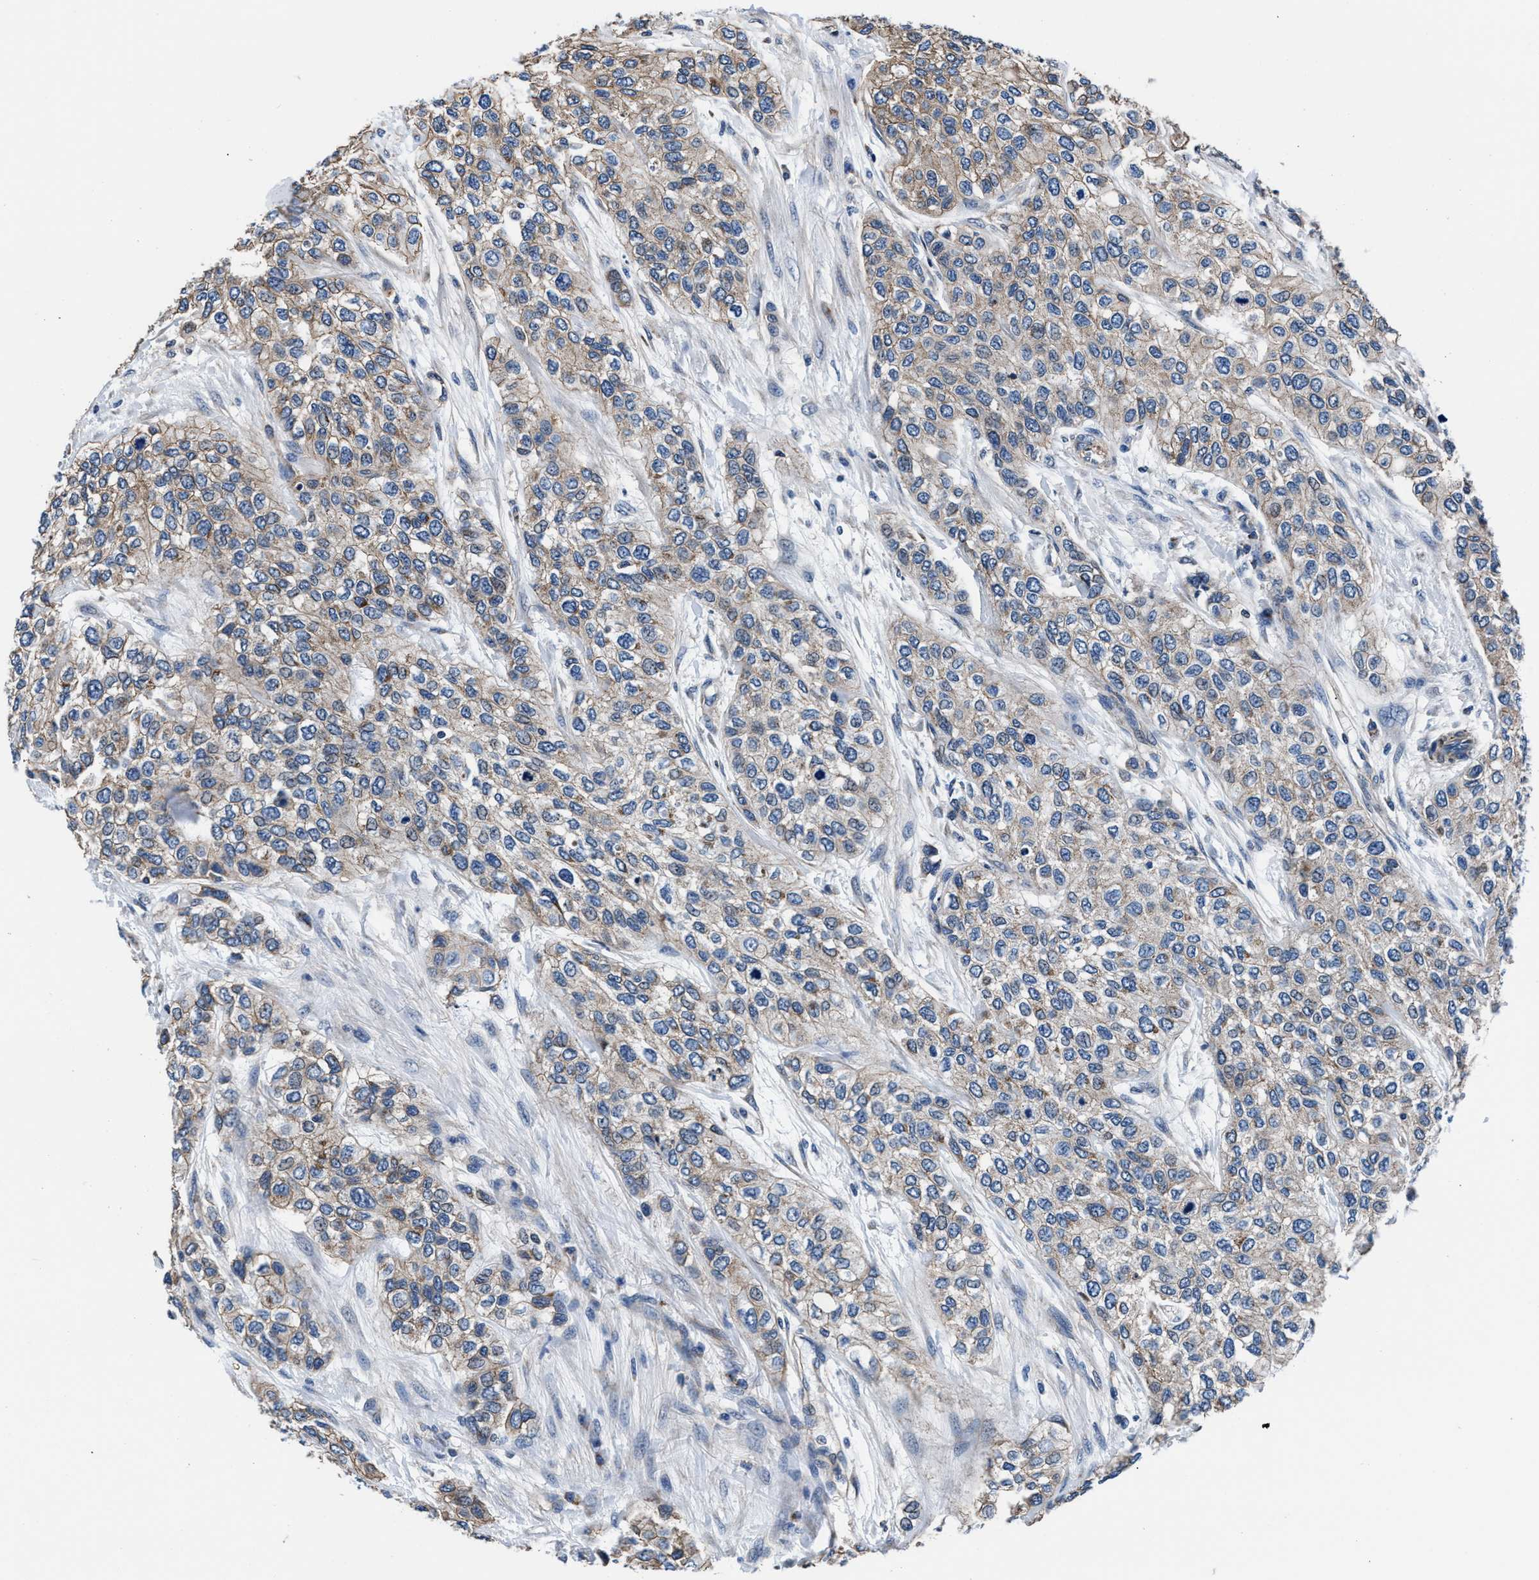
{"staining": {"intensity": "moderate", "quantity": ">75%", "location": "cytoplasmic/membranous"}, "tissue": "urothelial cancer", "cell_type": "Tumor cells", "image_type": "cancer", "snomed": [{"axis": "morphology", "description": "Urothelial carcinoma, High grade"}, {"axis": "topography", "description": "Urinary bladder"}], "caption": "Urothelial carcinoma (high-grade) stained with a brown dye exhibits moderate cytoplasmic/membranous positive expression in about >75% of tumor cells.", "gene": "NKTR", "patient": {"sex": "female", "age": 56}}